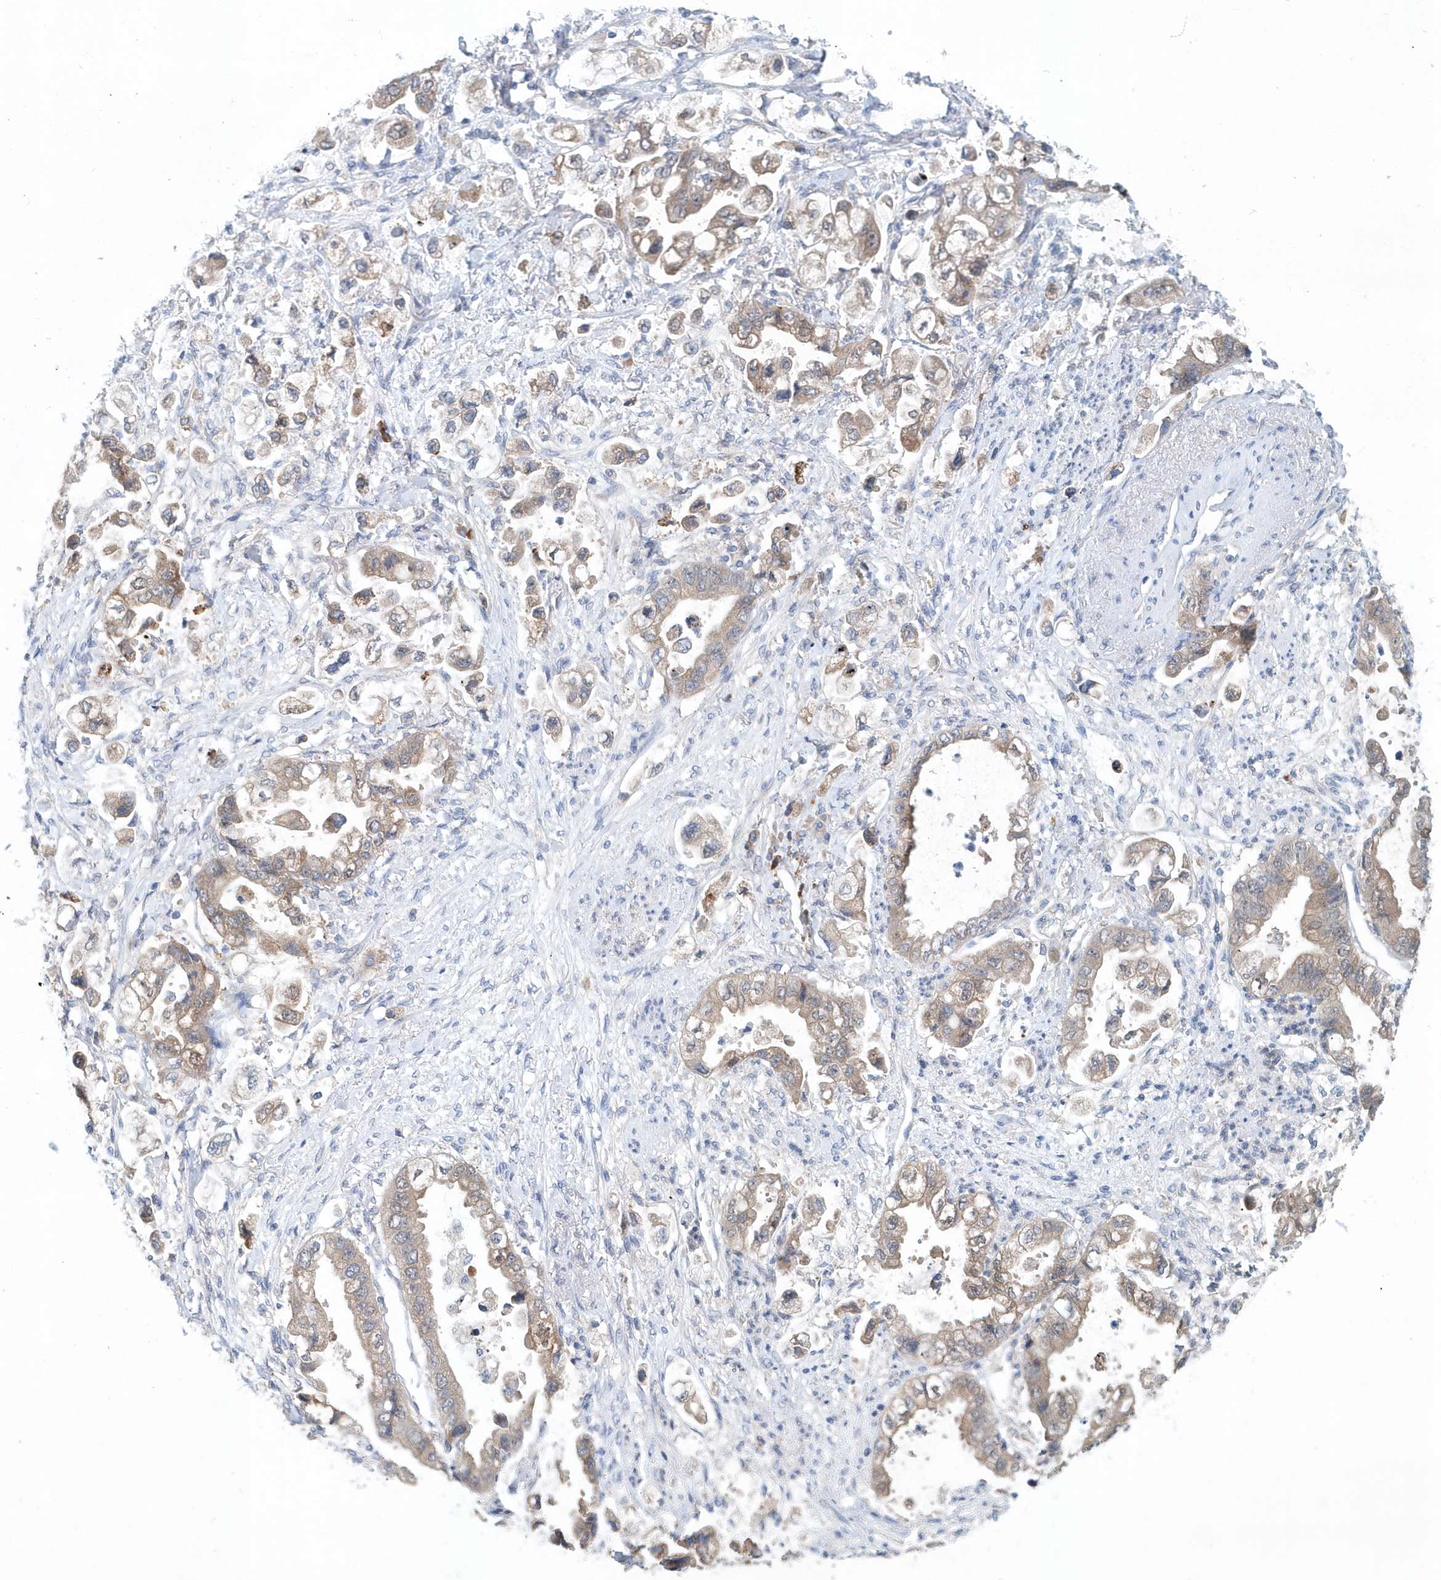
{"staining": {"intensity": "weak", "quantity": ">75%", "location": "cytoplasmic/membranous"}, "tissue": "stomach cancer", "cell_type": "Tumor cells", "image_type": "cancer", "snomed": [{"axis": "morphology", "description": "Adenocarcinoma, NOS"}, {"axis": "topography", "description": "Stomach"}], "caption": "The histopathology image reveals immunohistochemical staining of stomach cancer. There is weak cytoplasmic/membranous staining is present in approximately >75% of tumor cells. (DAB (3,3'-diaminobenzidine) = brown stain, brightfield microscopy at high magnification).", "gene": "PFN2", "patient": {"sex": "male", "age": 62}}